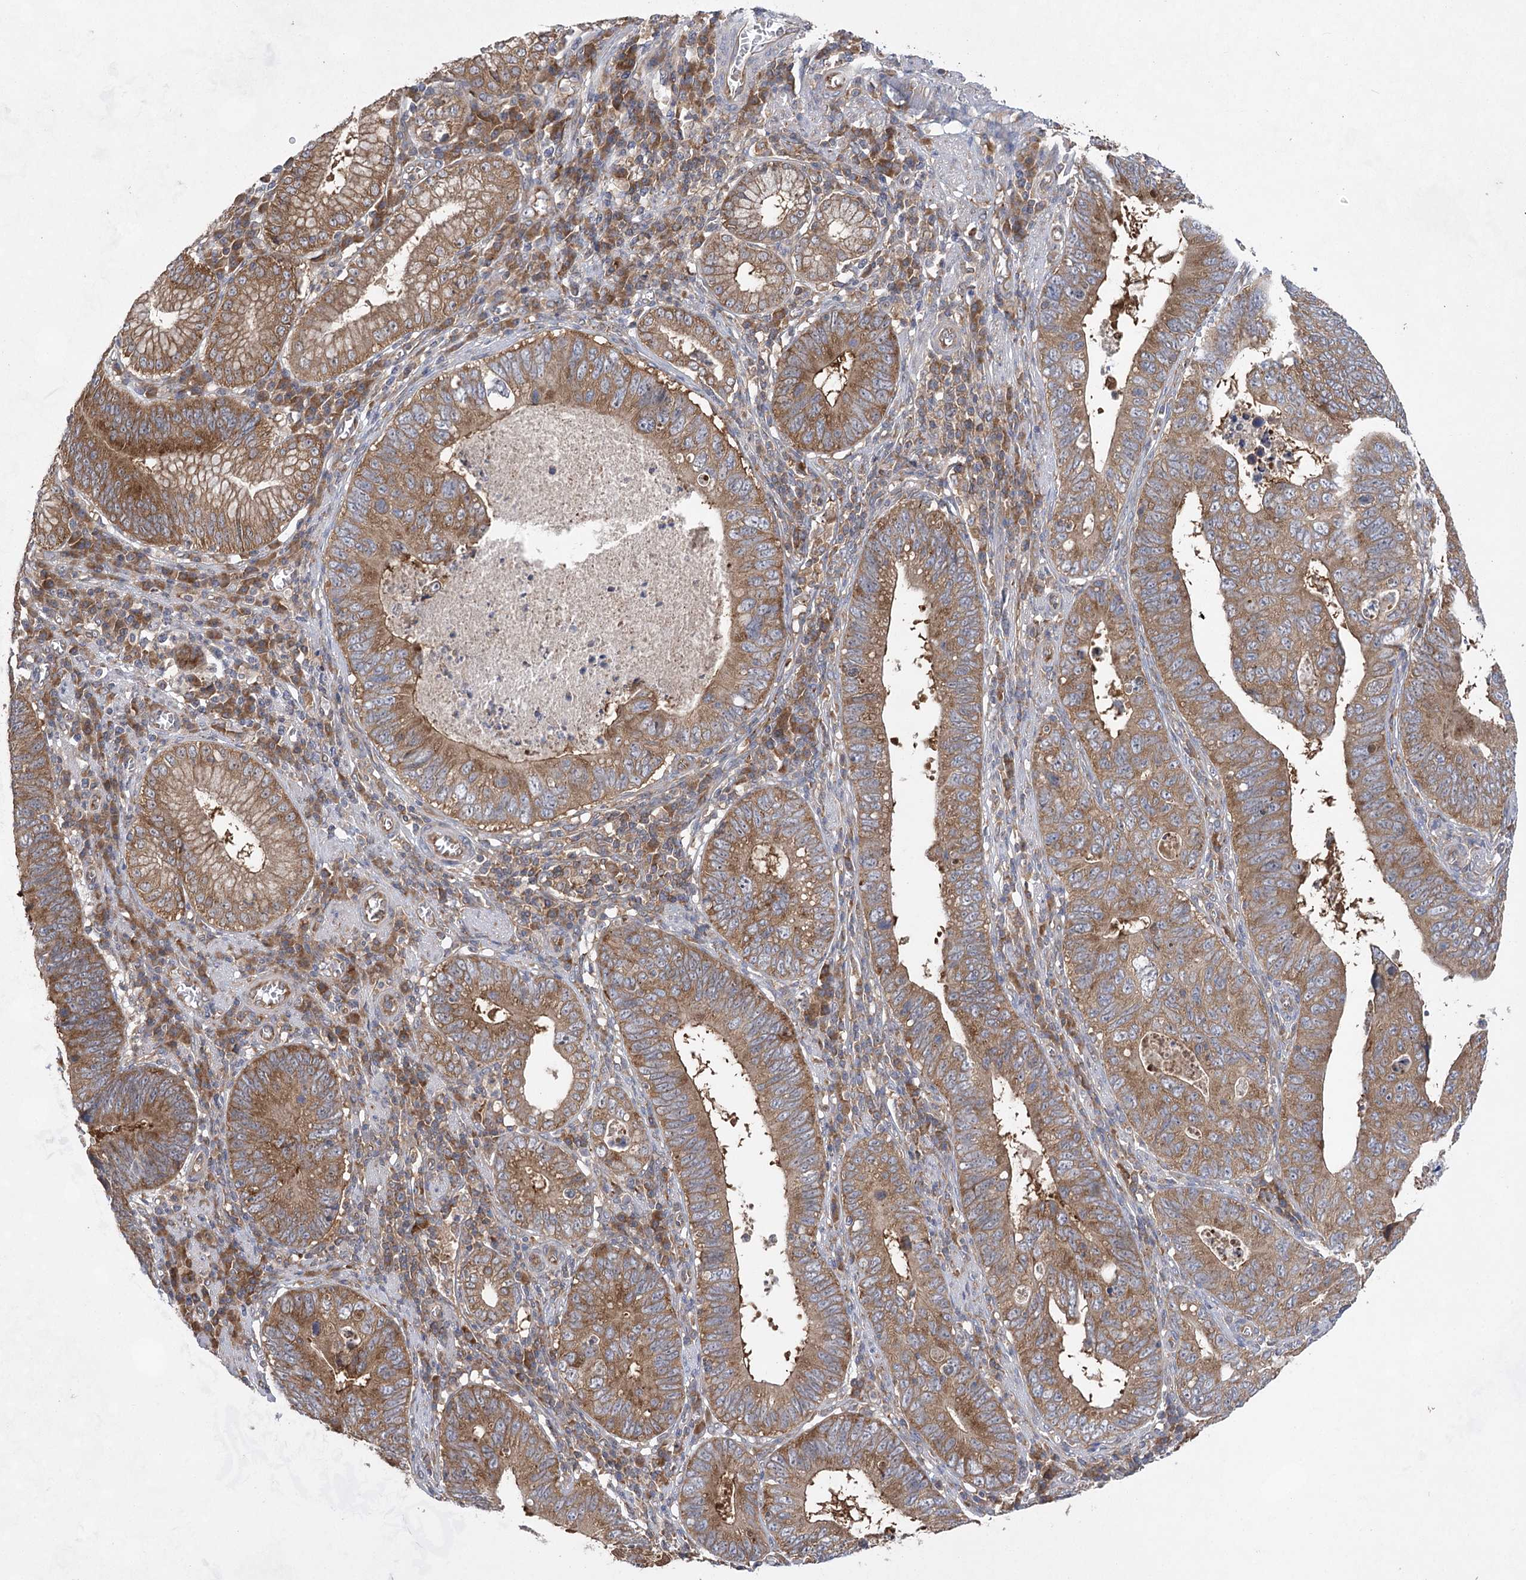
{"staining": {"intensity": "moderate", "quantity": ">75%", "location": "cytoplasmic/membranous"}, "tissue": "stomach cancer", "cell_type": "Tumor cells", "image_type": "cancer", "snomed": [{"axis": "morphology", "description": "Adenocarcinoma, NOS"}, {"axis": "topography", "description": "Stomach"}], "caption": "Stomach cancer (adenocarcinoma) stained for a protein displays moderate cytoplasmic/membranous positivity in tumor cells.", "gene": "EIF3A", "patient": {"sex": "male", "age": 59}}